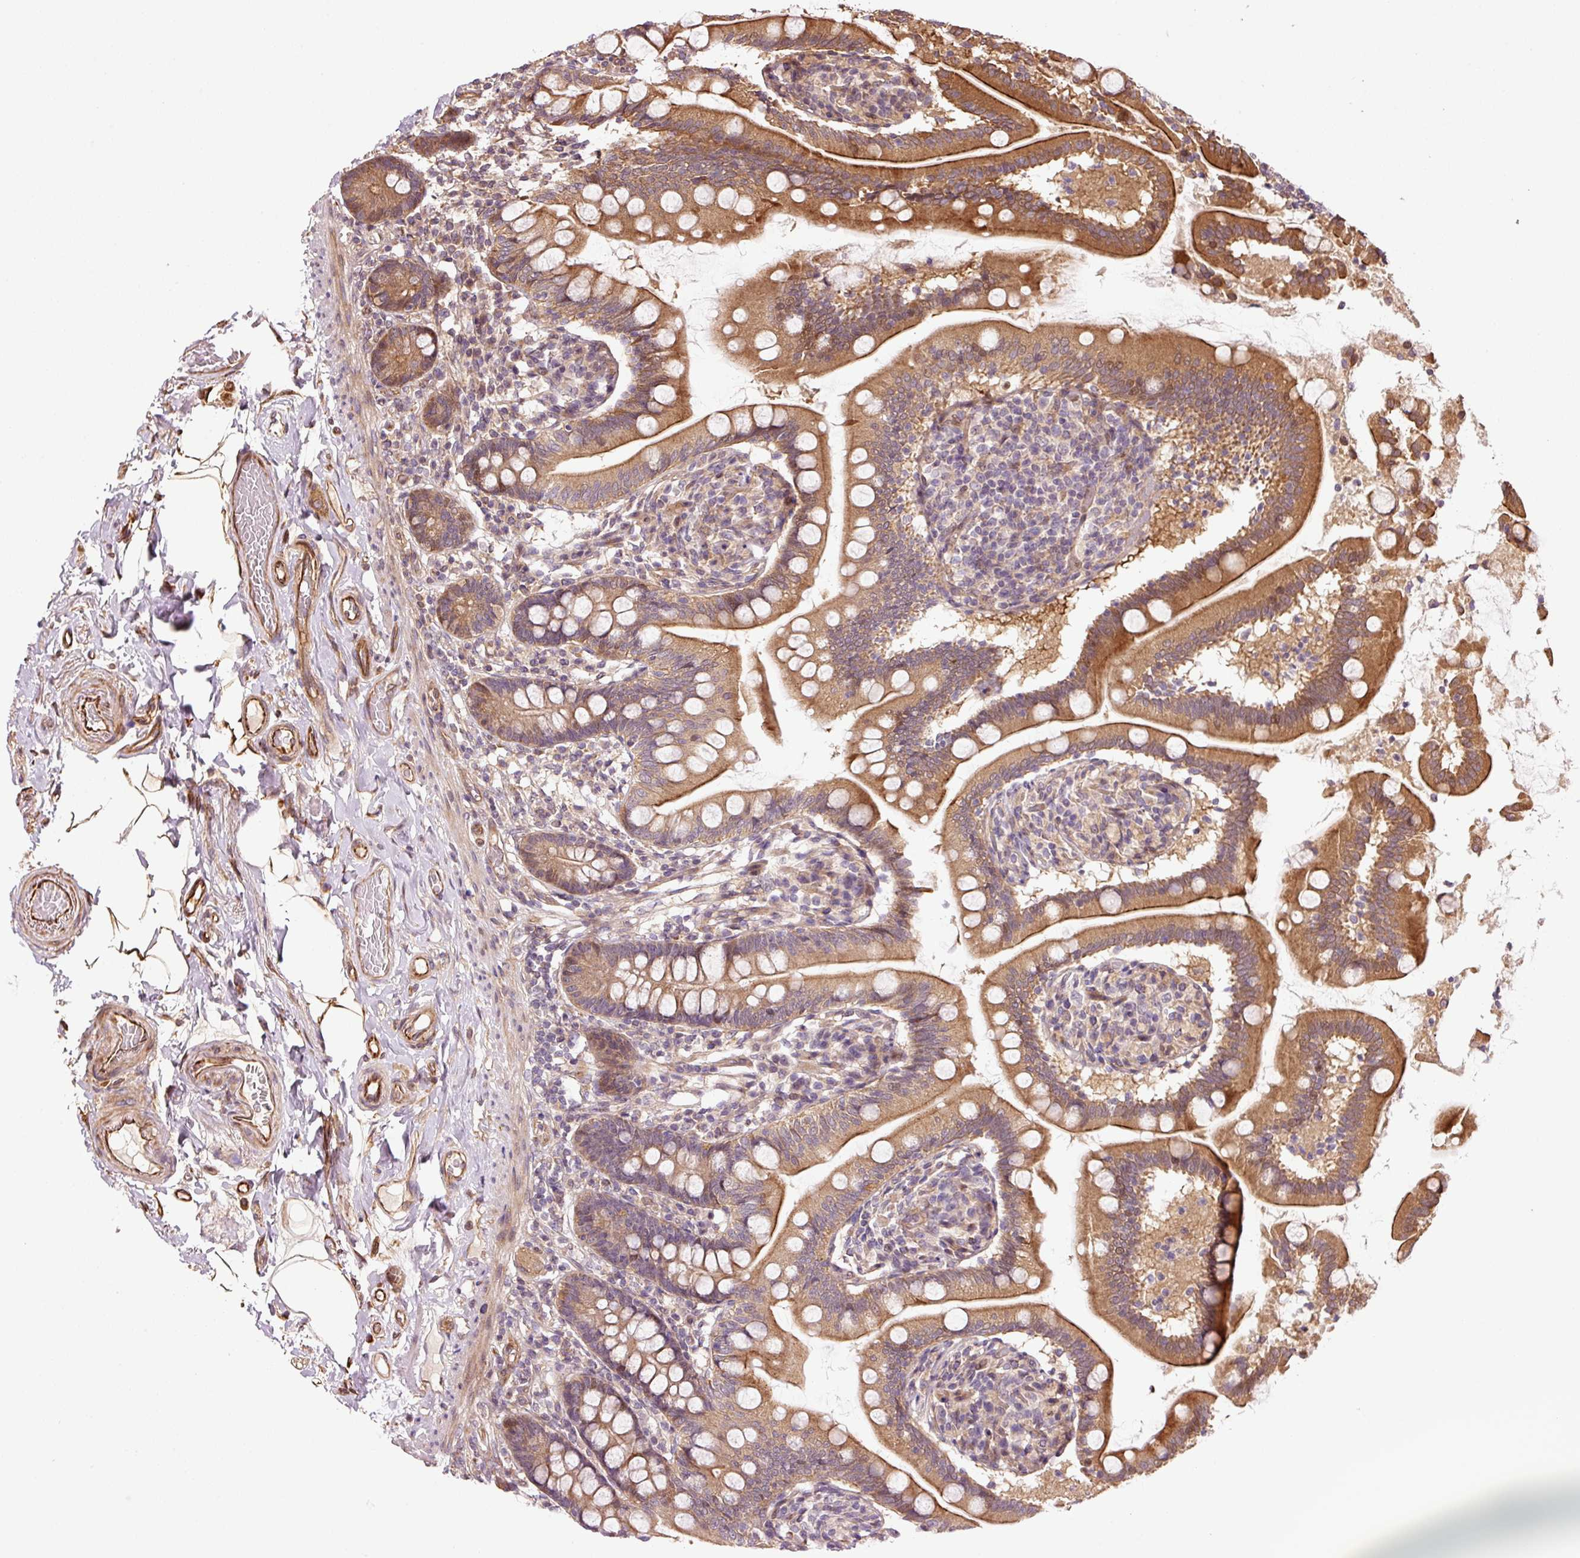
{"staining": {"intensity": "strong", "quantity": ">75%", "location": "cytoplasmic/membranous"}, "tissue": "small intestine", "cell_type": "Glandular cells", "image_type": "normal", "snomed": [{"axis": "morphology", "description": "Normal tissue, NOS"}, {"axis": "topography", "description": "Small intestine"}], "caption": "Immunohistochemistry image of normal human small intestine stained for a protein (brown), which exhibits high levels of strong cytoplasmic/membranous staining in about >75% of glandular cells.", "gene": "OXER1", "patient": {"sex": "female", "age": 64}}